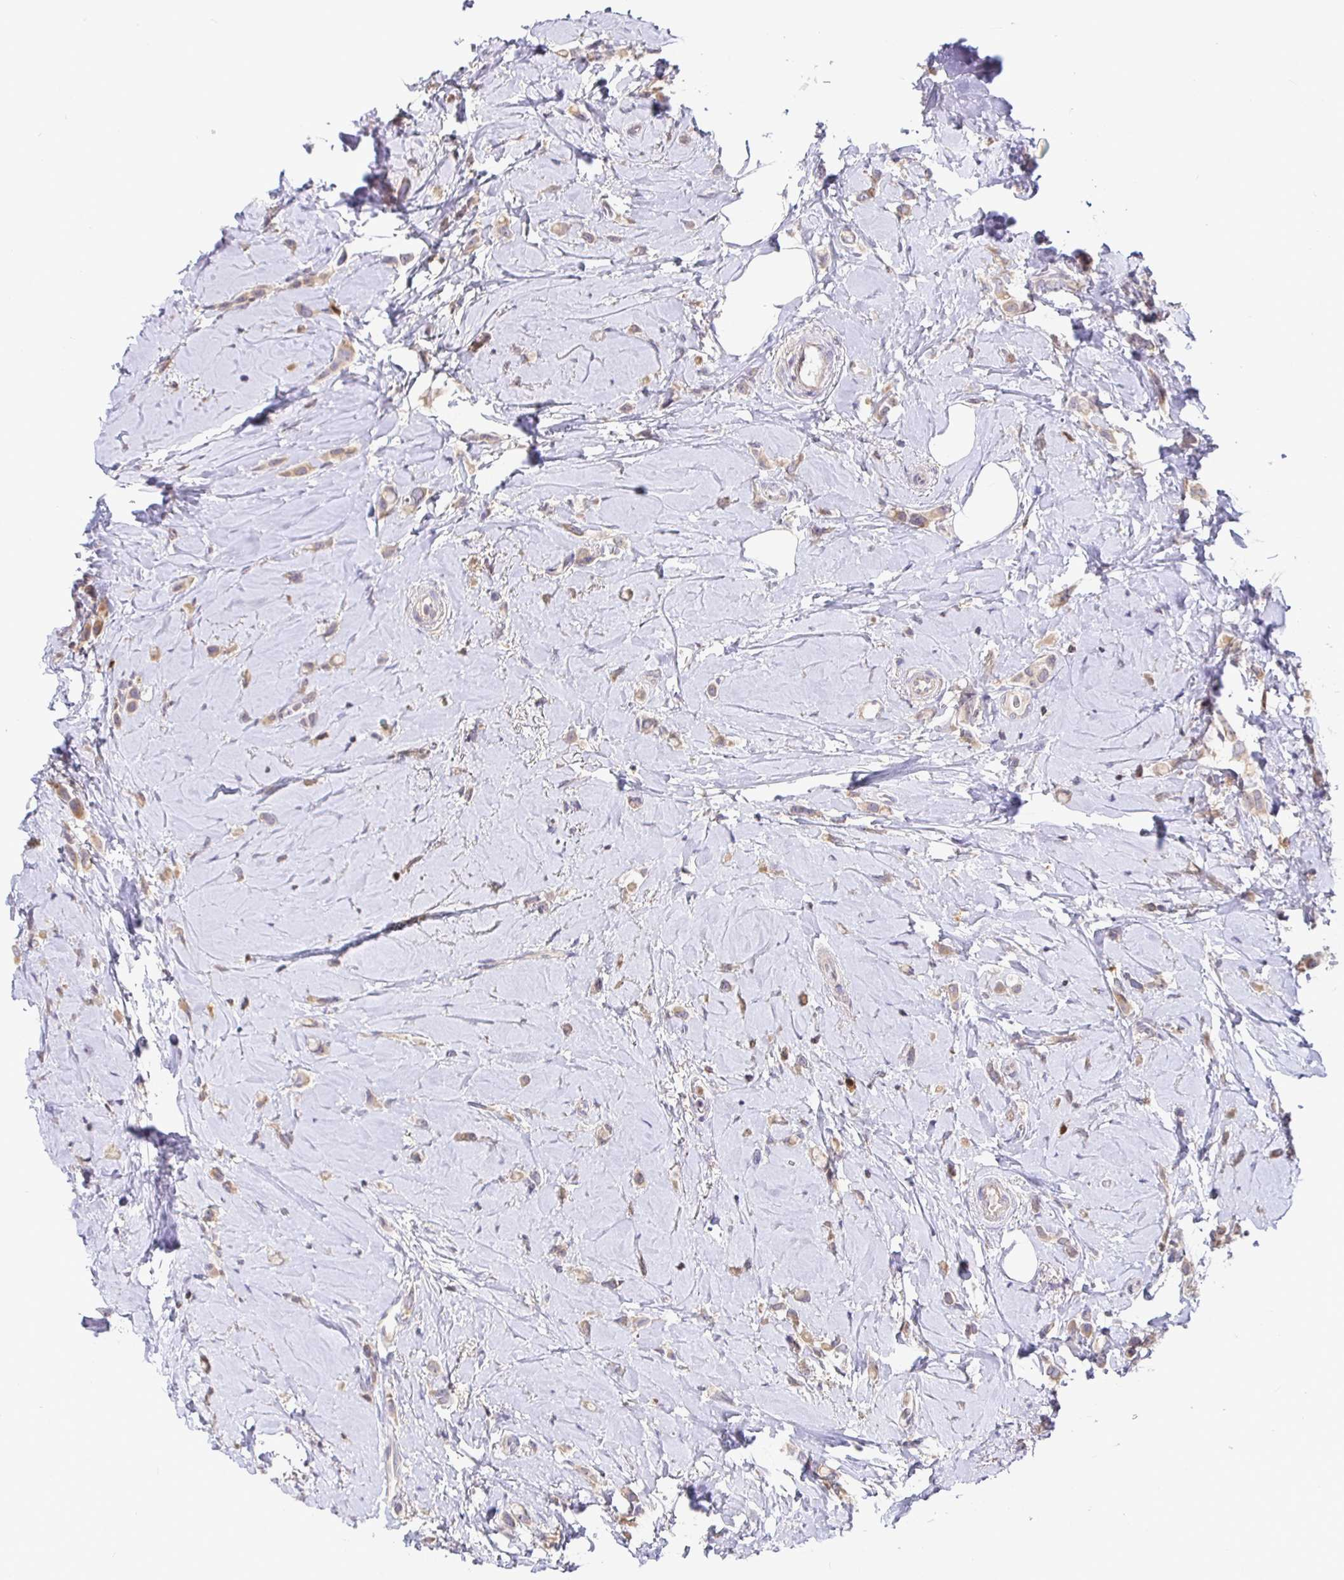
{"staining": {"intensity": "weak", "quantity": ">75%", "location": "cytoplasmic/membranous"}, "tissue": "breast cancer", "cell_type": "Tumor cells", "image_type": "cancer", "snomed": [{"axis": "morphology", "description": "Lobular carcinoma"}, {"axis": "topography", "description": "Breast"}], "caption": "Human lobular carcinoma (breast) stained with a brown dye shows weak cytoplasmic/membranous positive positivity in approximately >75% of tumor cells.", "gene": "SATB1", "patient": {"sex": "female", "age": 66}}